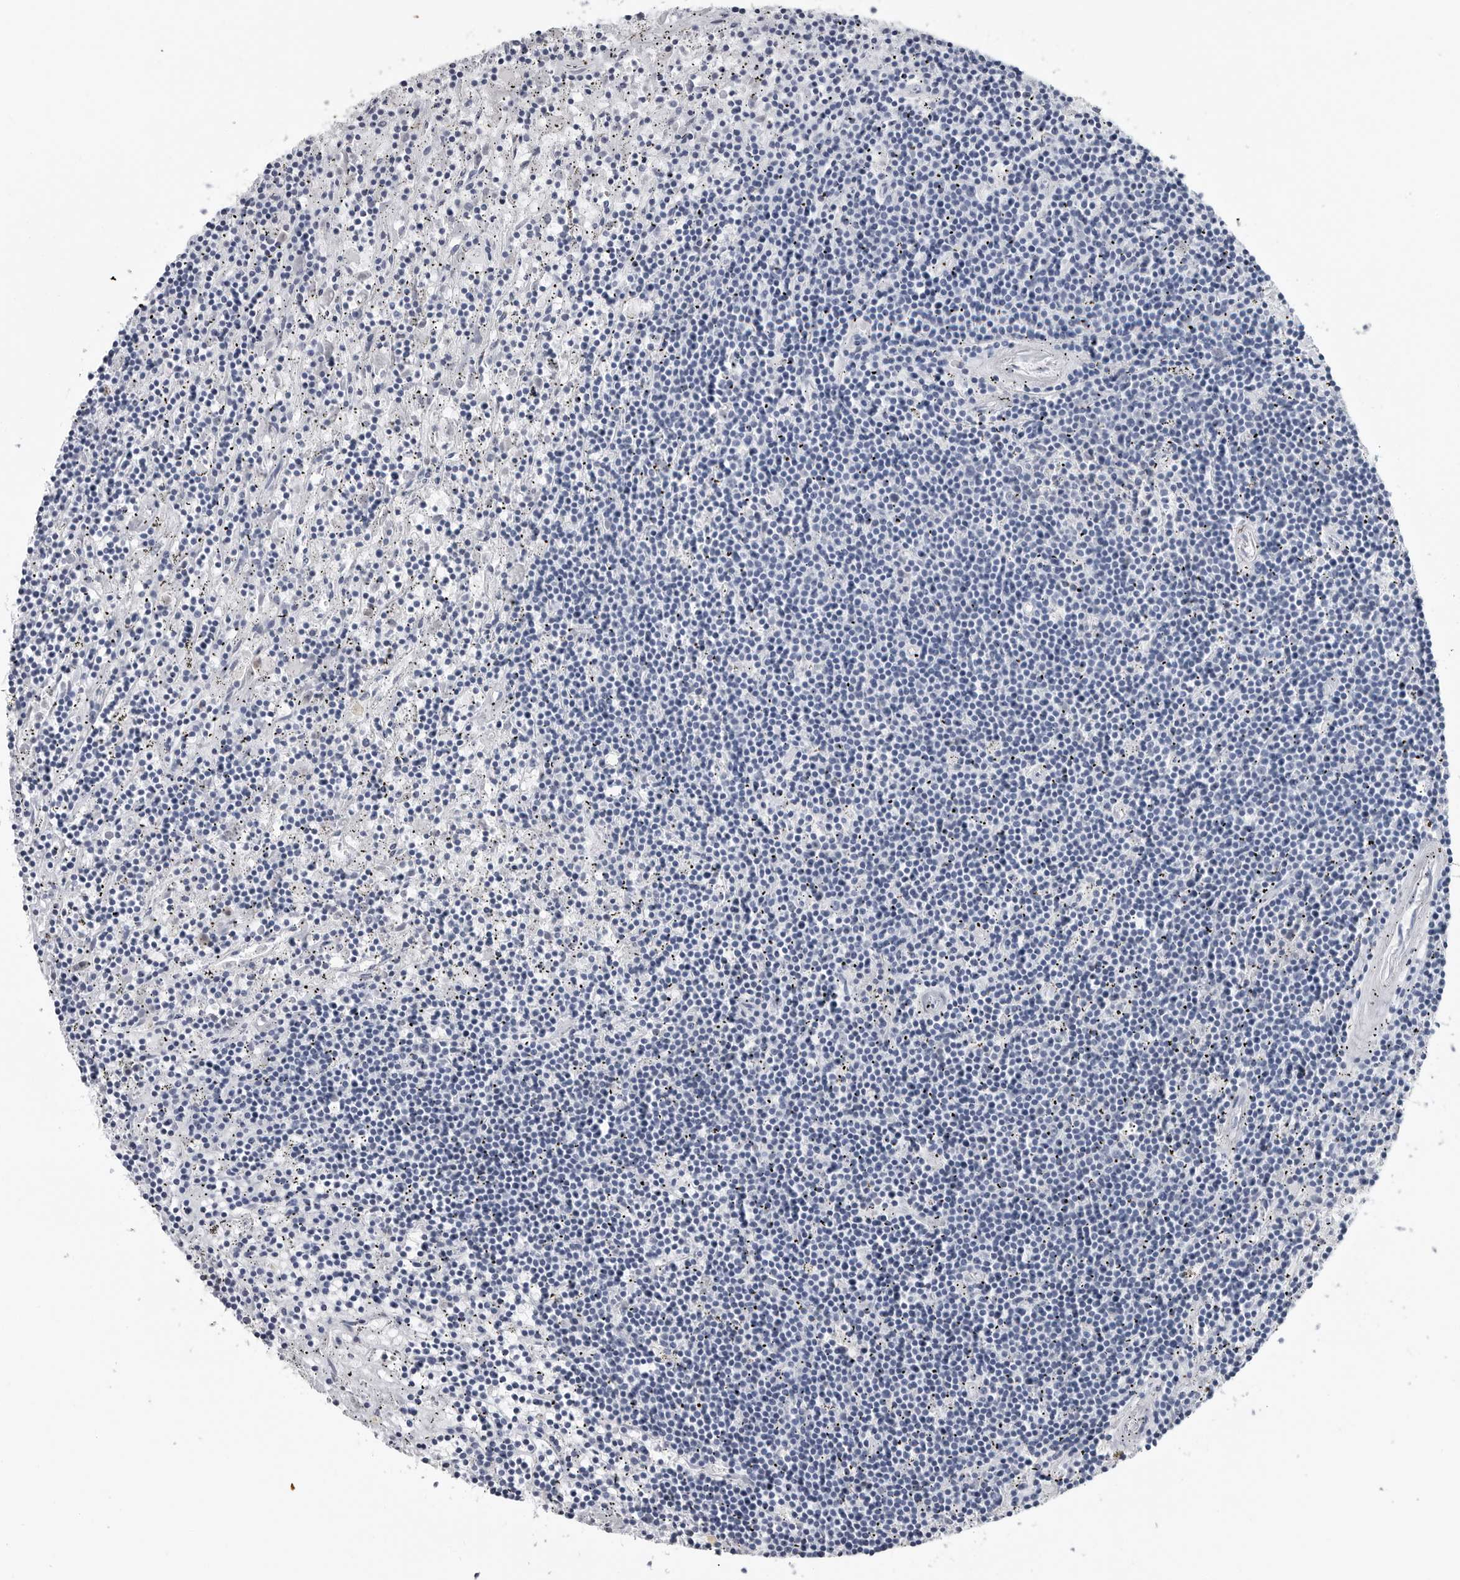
{"staining": {"intensity": "negative", "quantity": "none", "location": "none"}, "tissue": "lymphoma", "cell_type": "Tumor cells", "image_type": "cancer", "snomed": [{"axis": "morphology", "description": "Malignant lymphoma, non-Hodgkin's type, Low grade"}, {"axis": "topography", "description": "Spleen"}], "caption": "A histopathology image of human malignant lymphoma, non-Hodgkin's type (low-grade) is negative for staining in tumor cells.", "gene": "AMPD1", "patient": {"sex": "male", "age": 76}}